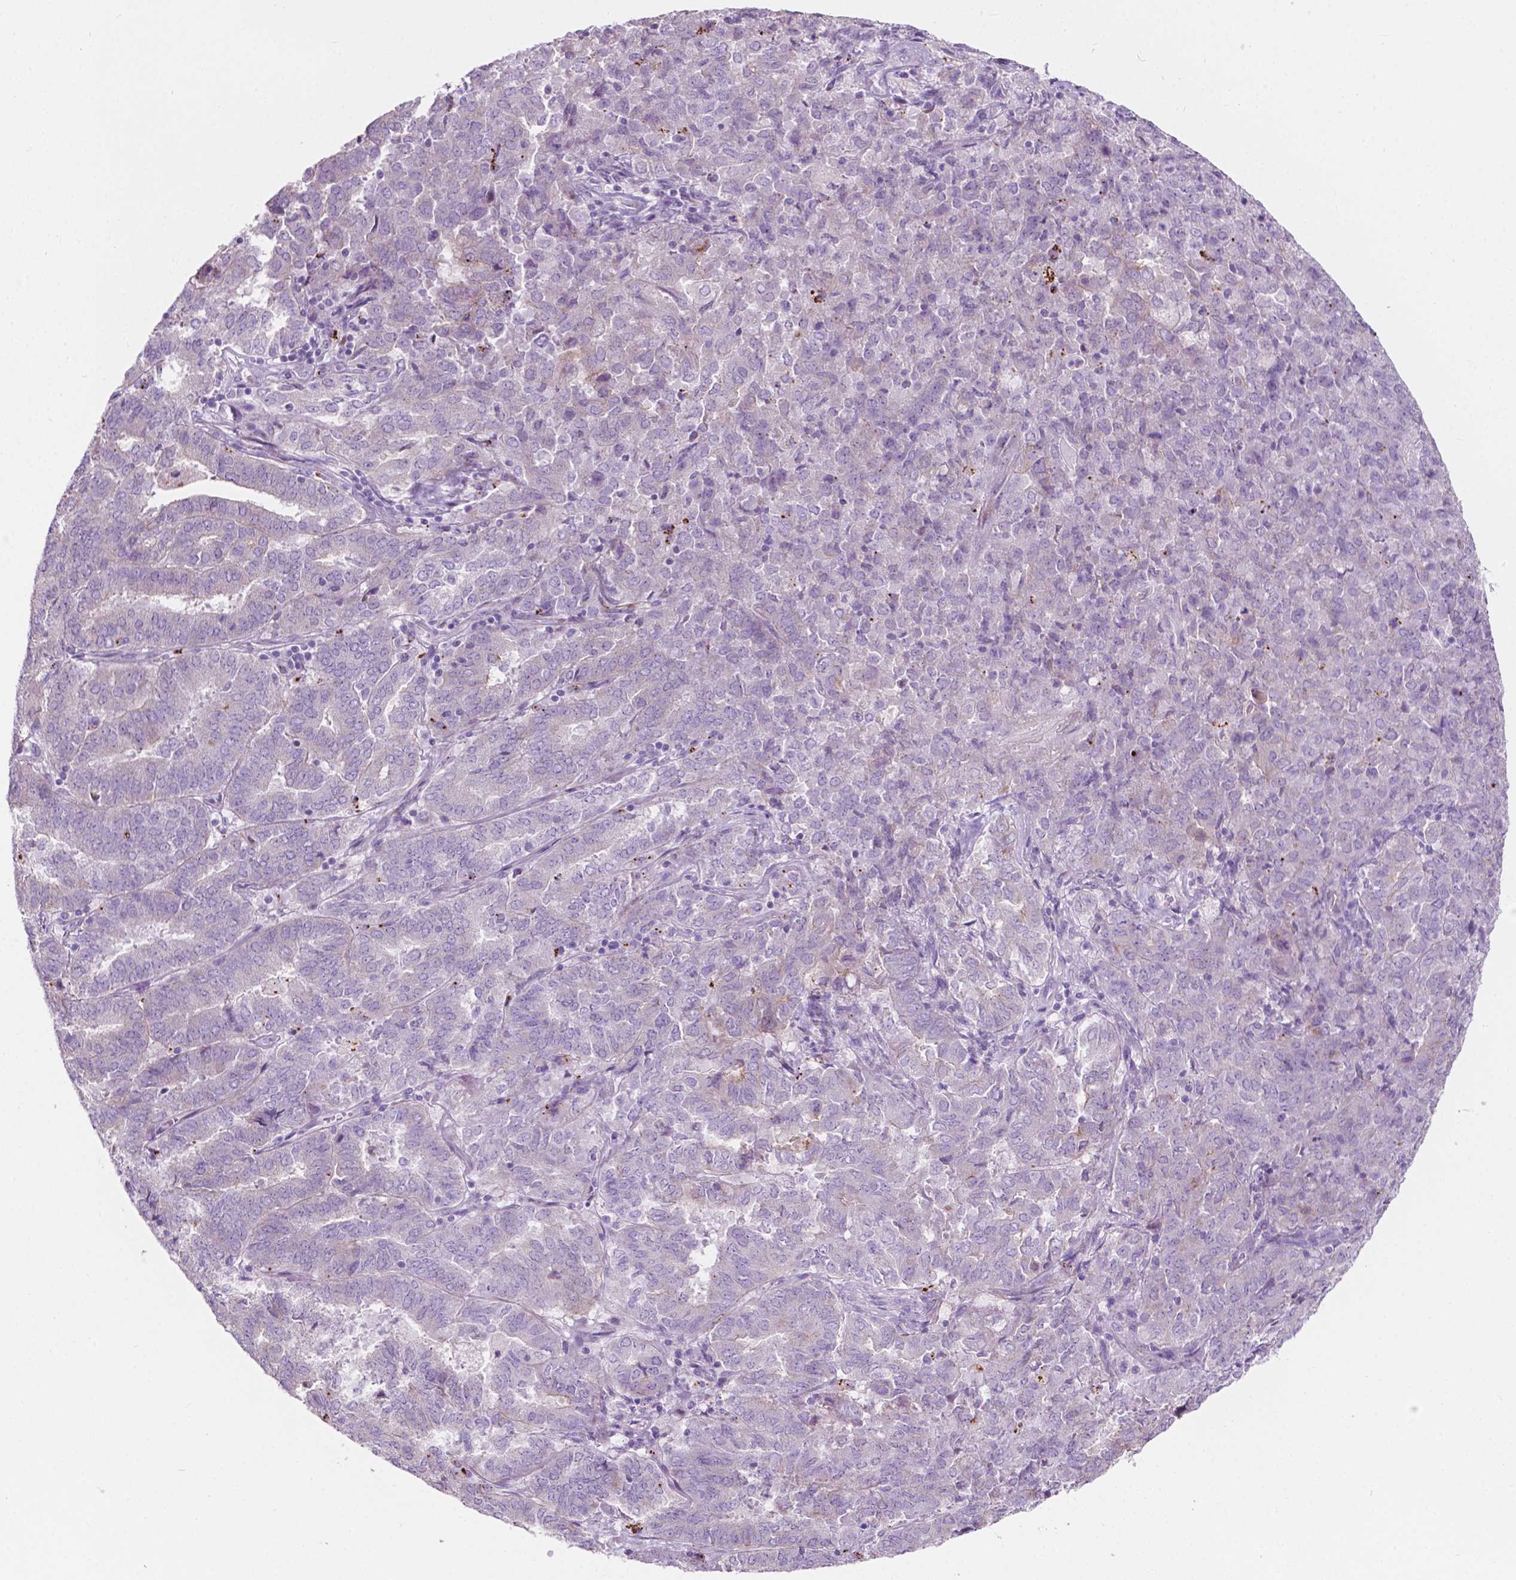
{"staining": {"intensity": "negative", "quantity": "none", "location": "none"}, "tissue": "endometrial cancer", "cell_type": "Tumor cells", "image_type": "cancer", "snomed": [{"axis": "morphology", "description": "Adenocarcinoma, NOS"}, {"axis": "topography", "description": "Endometrium"}], "caption": "Tumor cells show no significant protein staining in endometrial cancer.", "gene": "NOS1AP", "patient": {"sex": "female", "age": 72}}